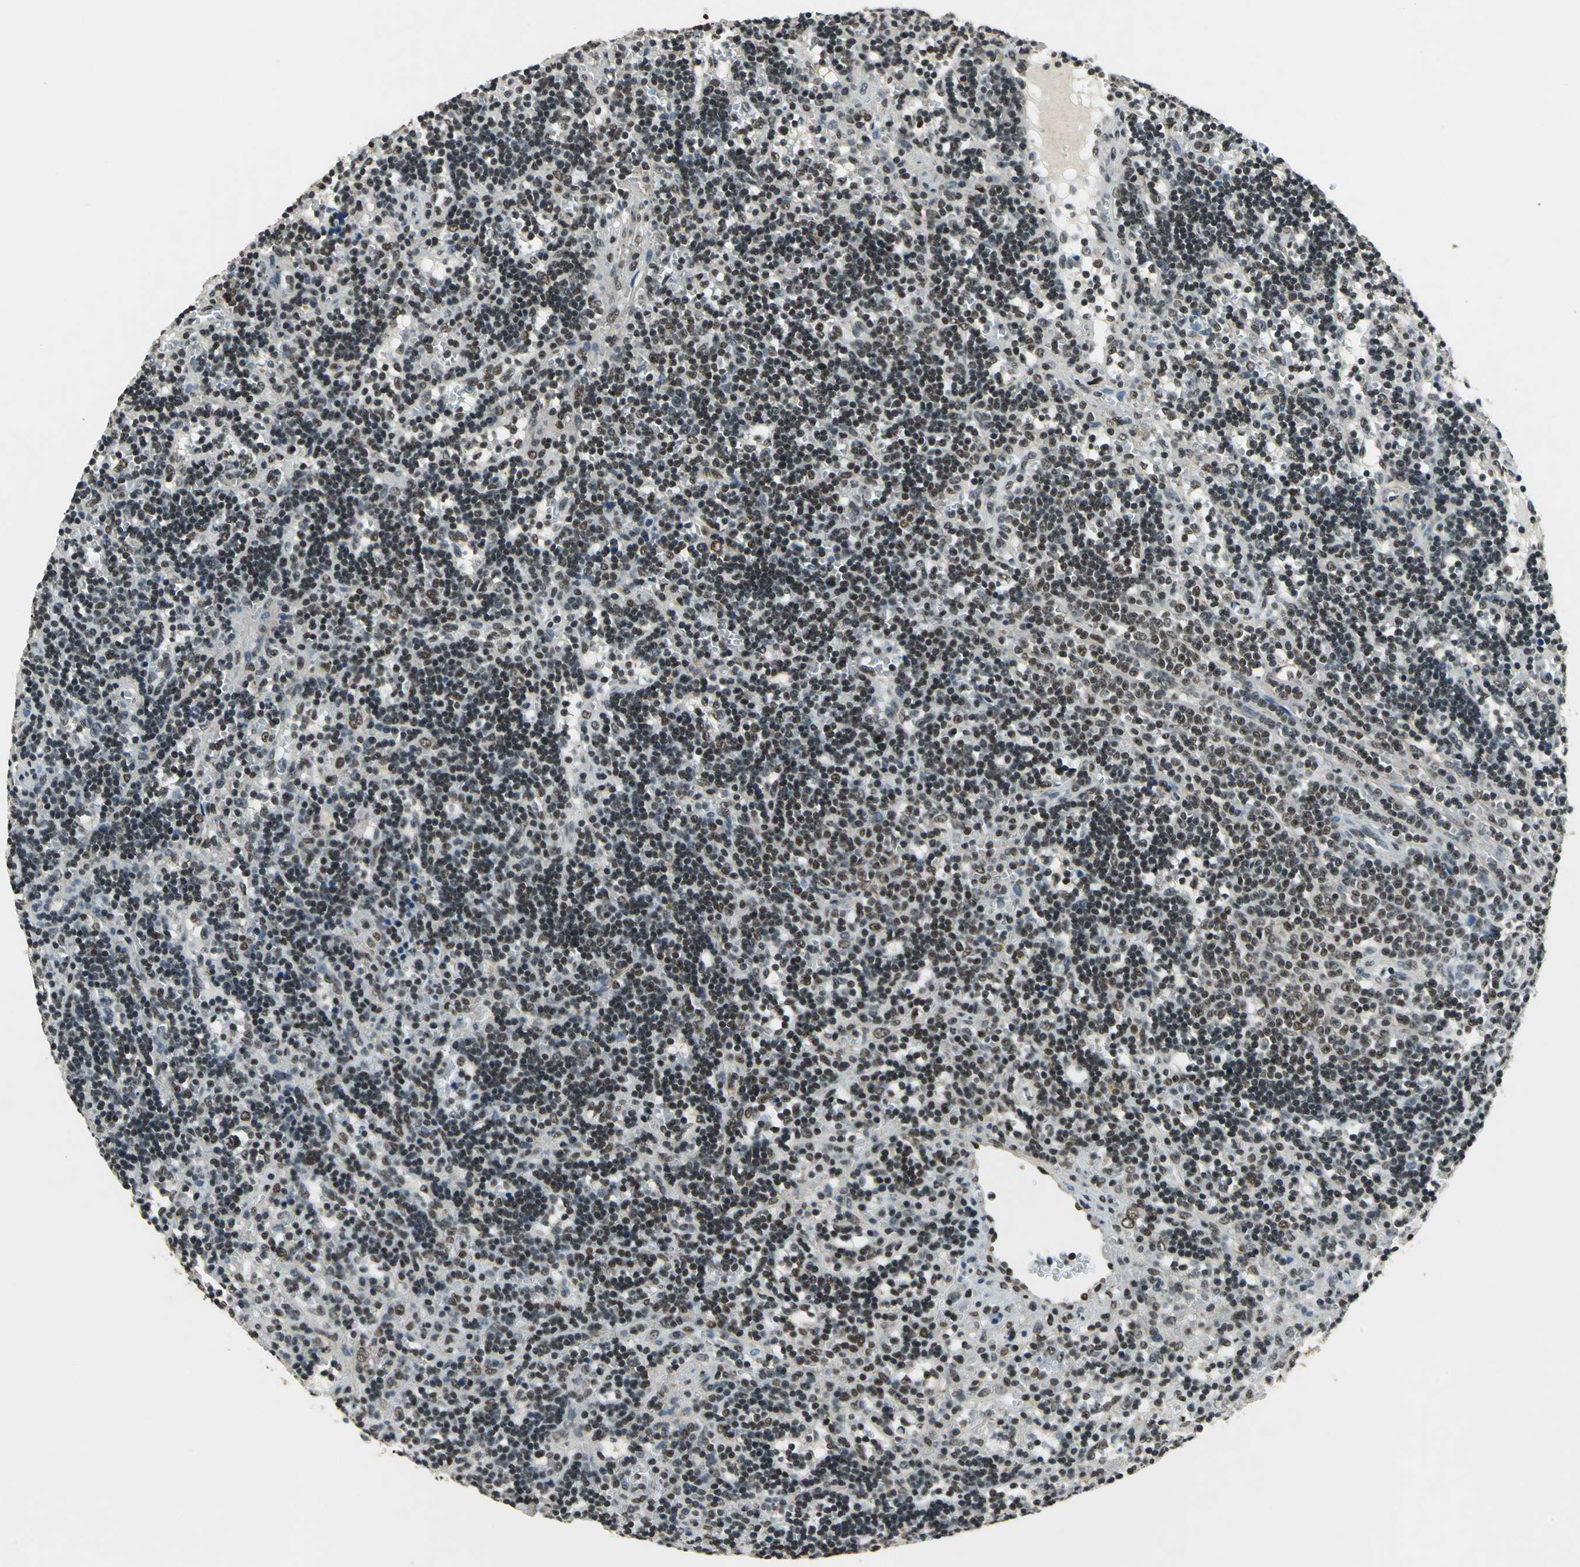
{"staining": {"intensity": "strong", "quantity": ">75%", "location": "nuclear"}, "tissue": "lymphoma", "cell_type": "Tumor cells", "image_type": "cancer", "snomed": [{"axis": "morphology", "description": "Malignant lymphoma, non-Hodgkin's type, Low grade"}, {"axis": "topography", "description": "Spleen"}], "caption": "This is an image of IHC staining of lymphoma, which shows strong expression in the nuclear of tumor cells.", "gene": "RBM14", "patient": {"sex": "male", "age": 60}}